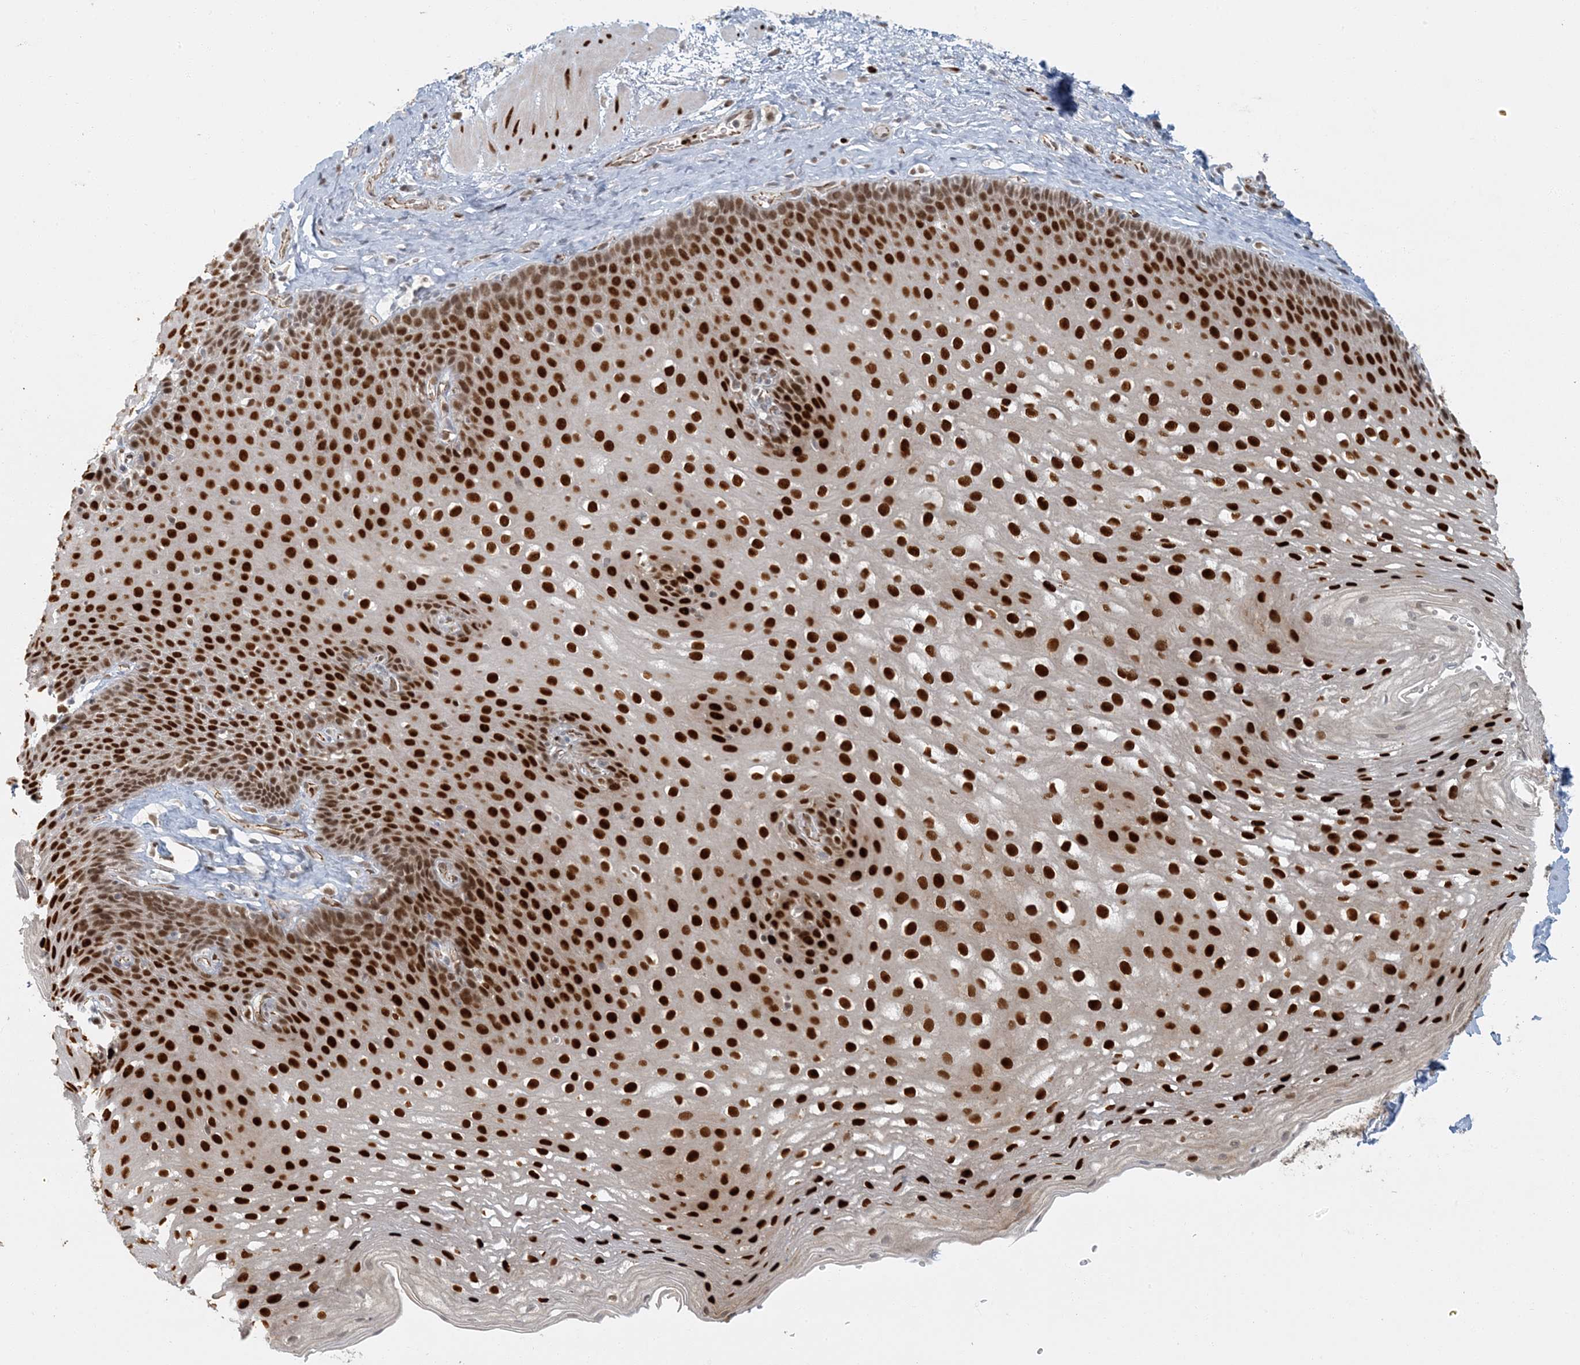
{"staining": {"intensity": "strong", "quantity": ">75%", "location": "nuclear"}, "tissue": "esophagus", "cell_type": "Squamous epithelial cells", "image_type": "normal", "snomed": [{"axis": "morphology", "description": "Normal tissue, NOS"}, {"axis": "topography", "description": "Esophagus"}], "caption": "Protein expression analysis of normal human esophagus reveals strong nuclear positivity in about >75% of squamous epithelial cells. (DAB (3,3'-diaminobenzidine) IHC with brightfield microscopy, high magnification).", "gene": "AK9", "patient": {"sex": "female", "age": 66}}